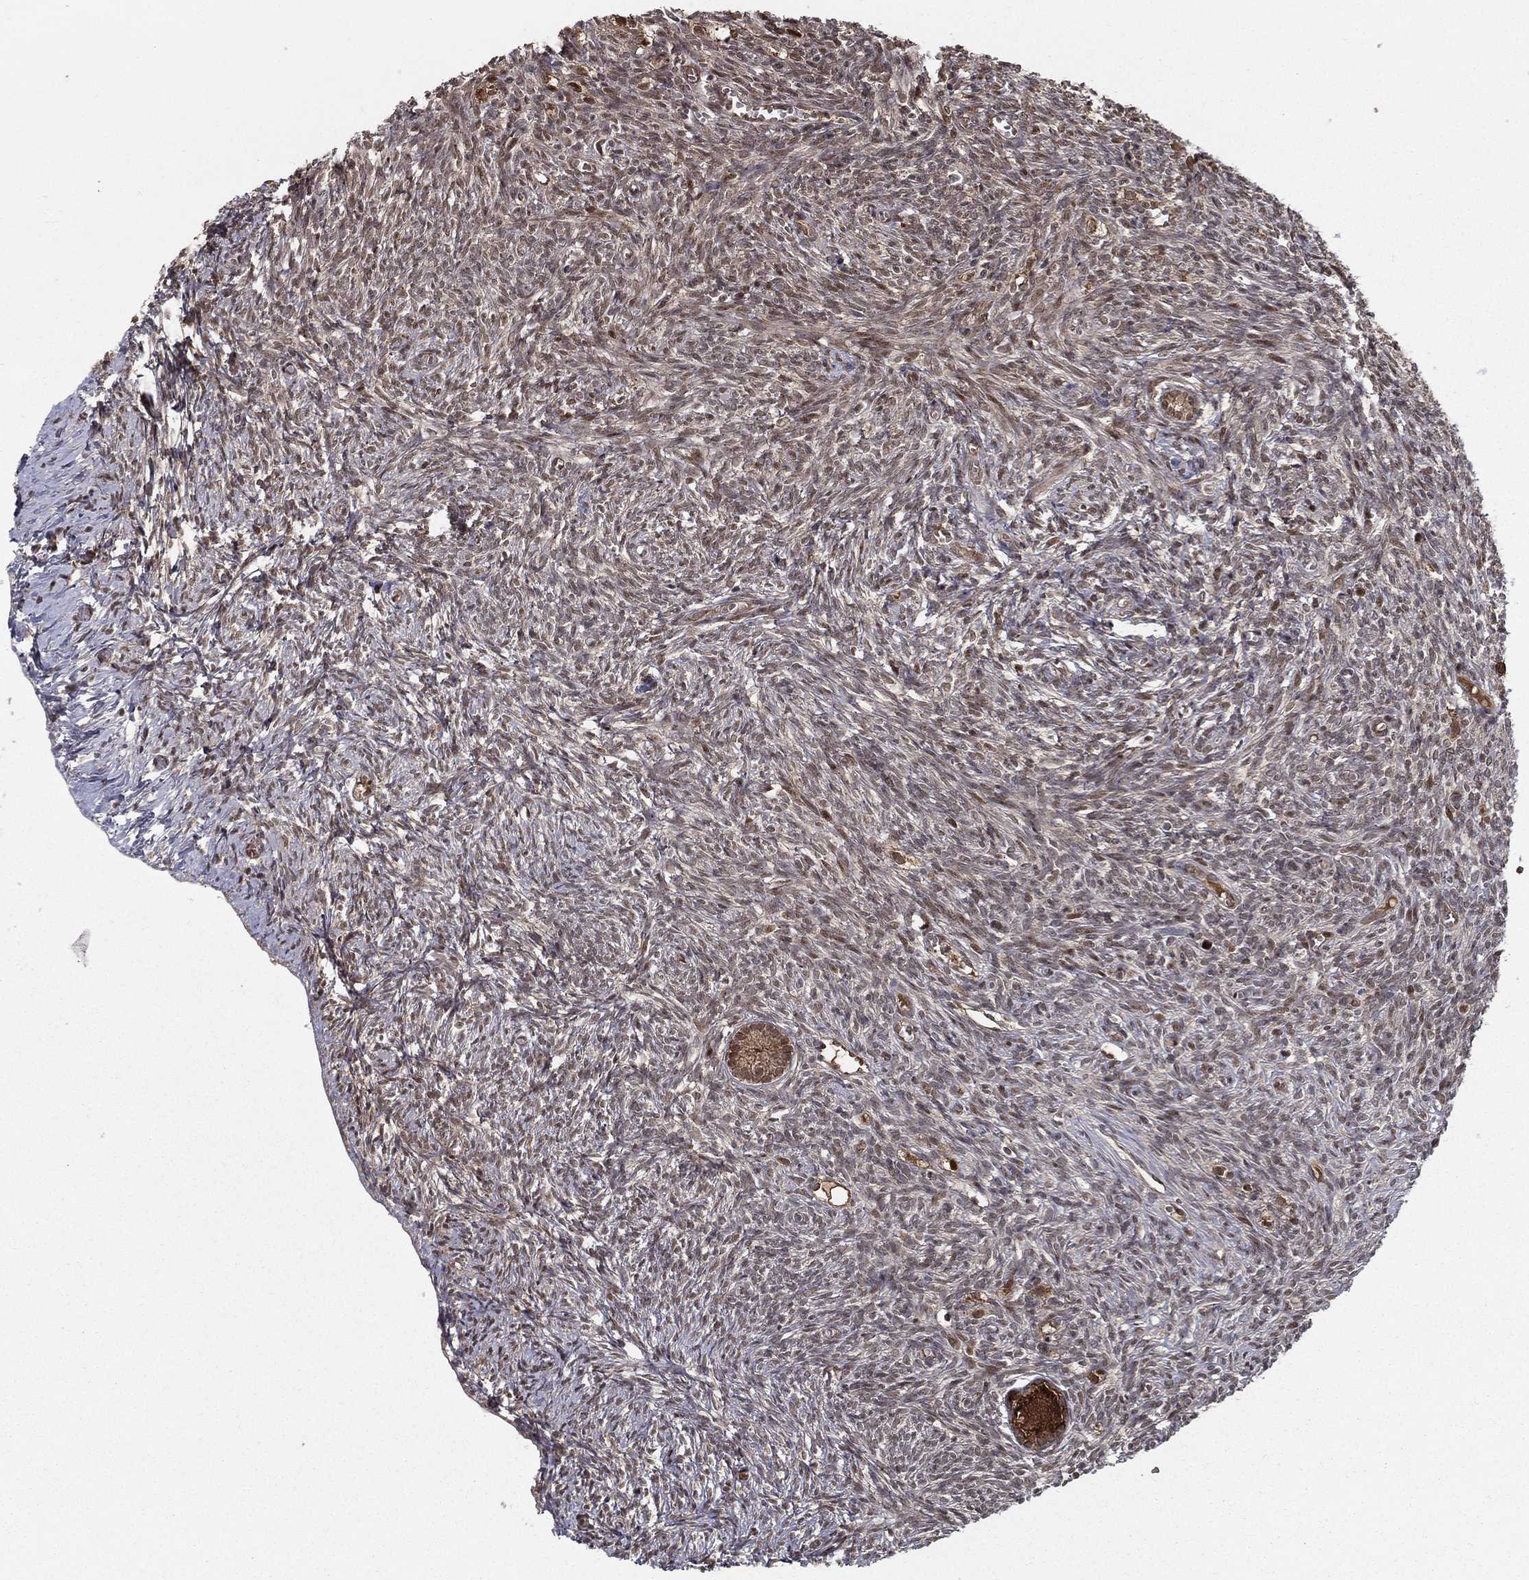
{"staining": {"intensity": "strong", "quantity": ">75%", "location": "cytoplasmic/membranous"}, "tissue": "ovary", "cell_type": "Follicle cells", "image_type": "normal", "snomed": [{"axis": "morphology", "description": "Normal tissue, NOS"}, {"axis": "topography", "description": "Ovary"}], "caption": "Ovary stained with immunohistochemistry (IHC) reveals strong cytoplasmic/membranous staining in approximately >75% of follicle cells. (DAB = brown stain, brightfield microscopy at high magnification).", "gene": "SLC6A6", "patient": {"sex": "female", "age": 43}}